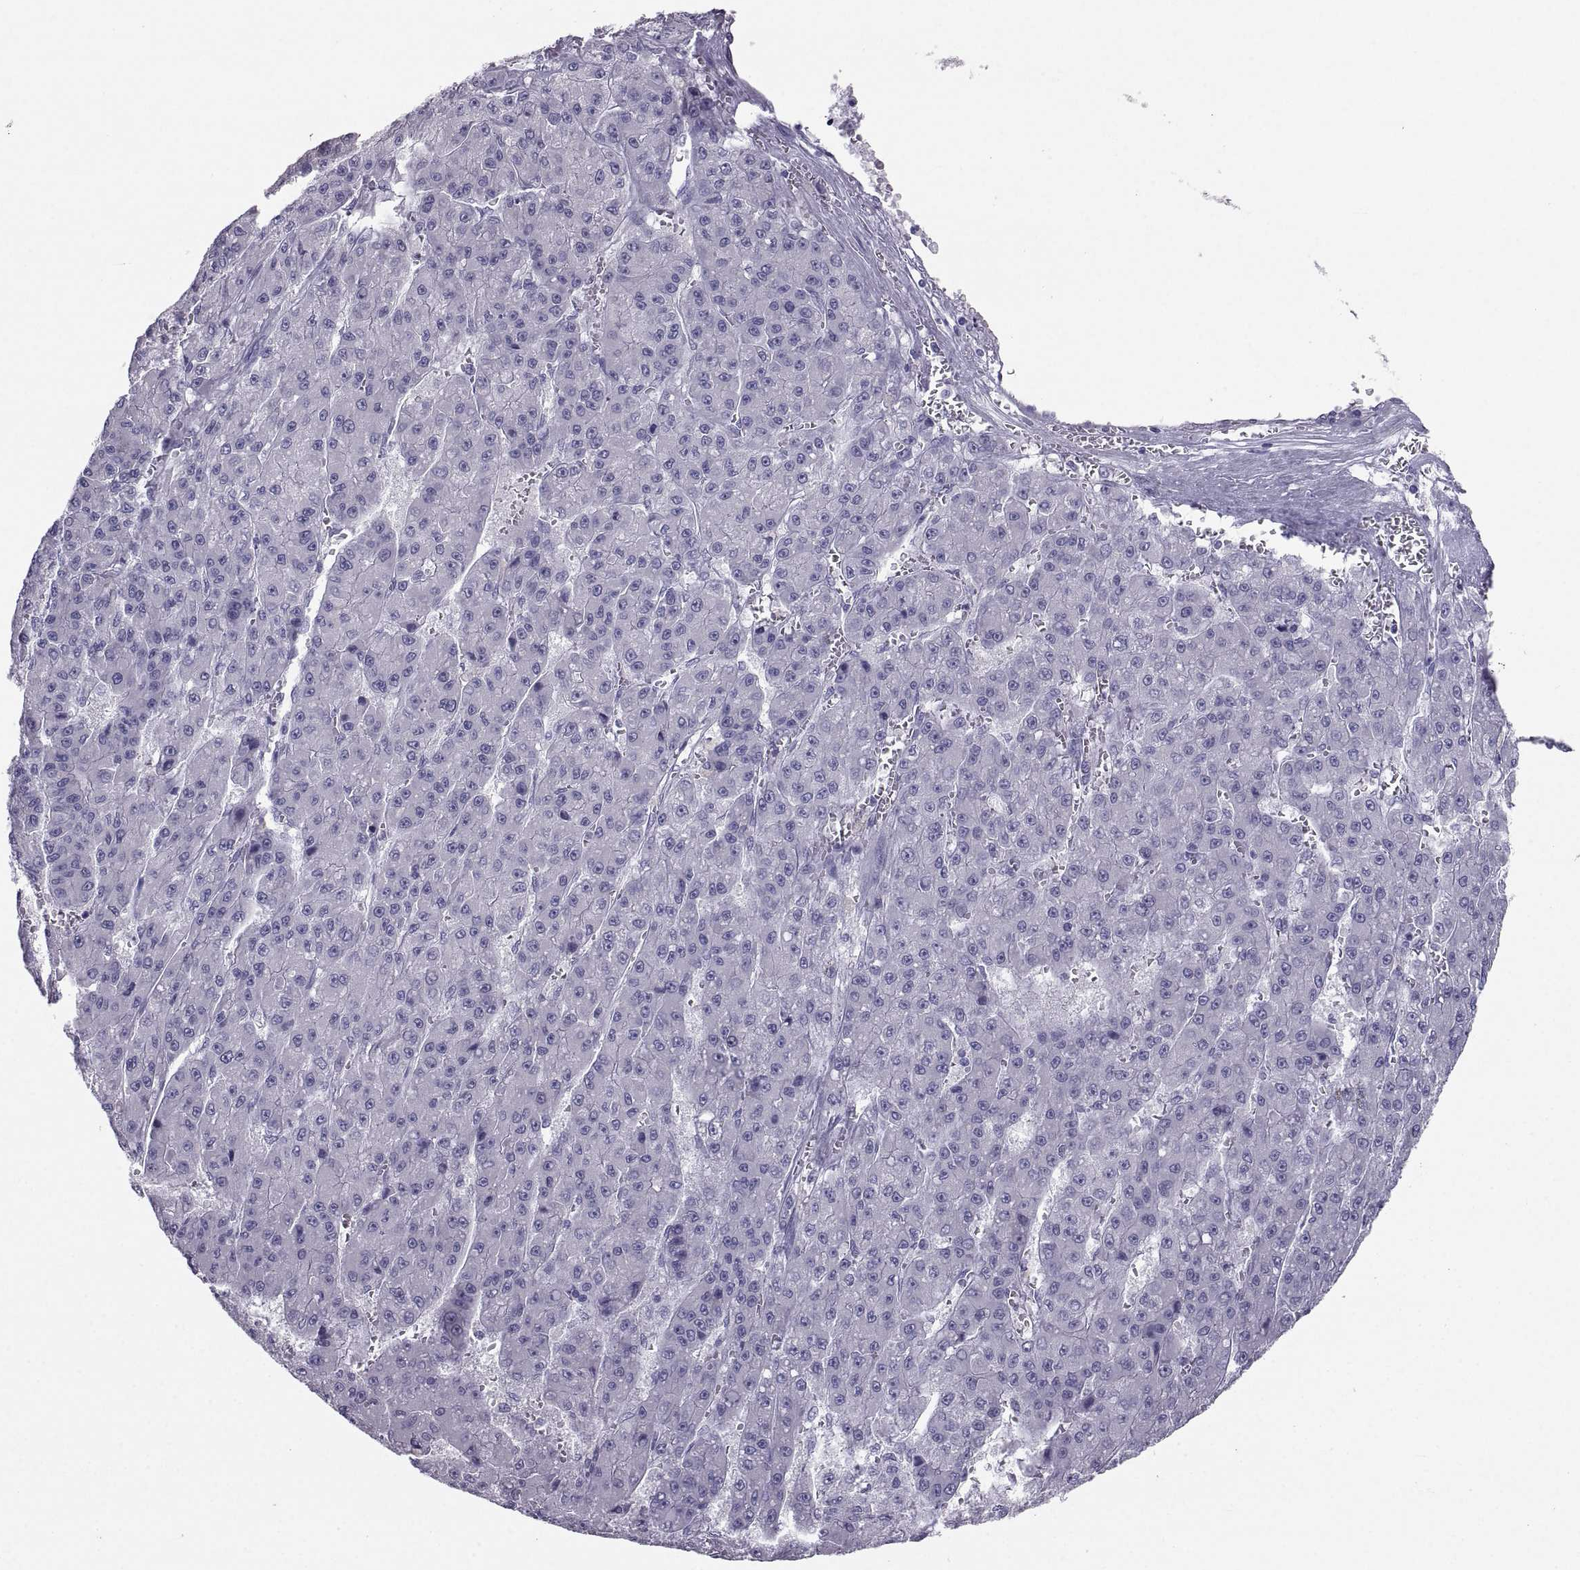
{"staining": {"intensity": "negative", "quantity": "none", "location": "none"}, "tissue": "liver cancer", "cell_type": "Tumor cells", "image_type": "cancer", "snomed": [{"axis": "morphology", "description": "Carcinoma, Hepatocellular, NOS"}, {"axis": "topography", "description": "Liver"}], "caption": "Hepatocellular carcinoma (liver) was stained to show a protein in brown. There is no significant staining in tumor cells.", "gene": "PCSK1N", "patient": {"sex": "male", "age": 70}}